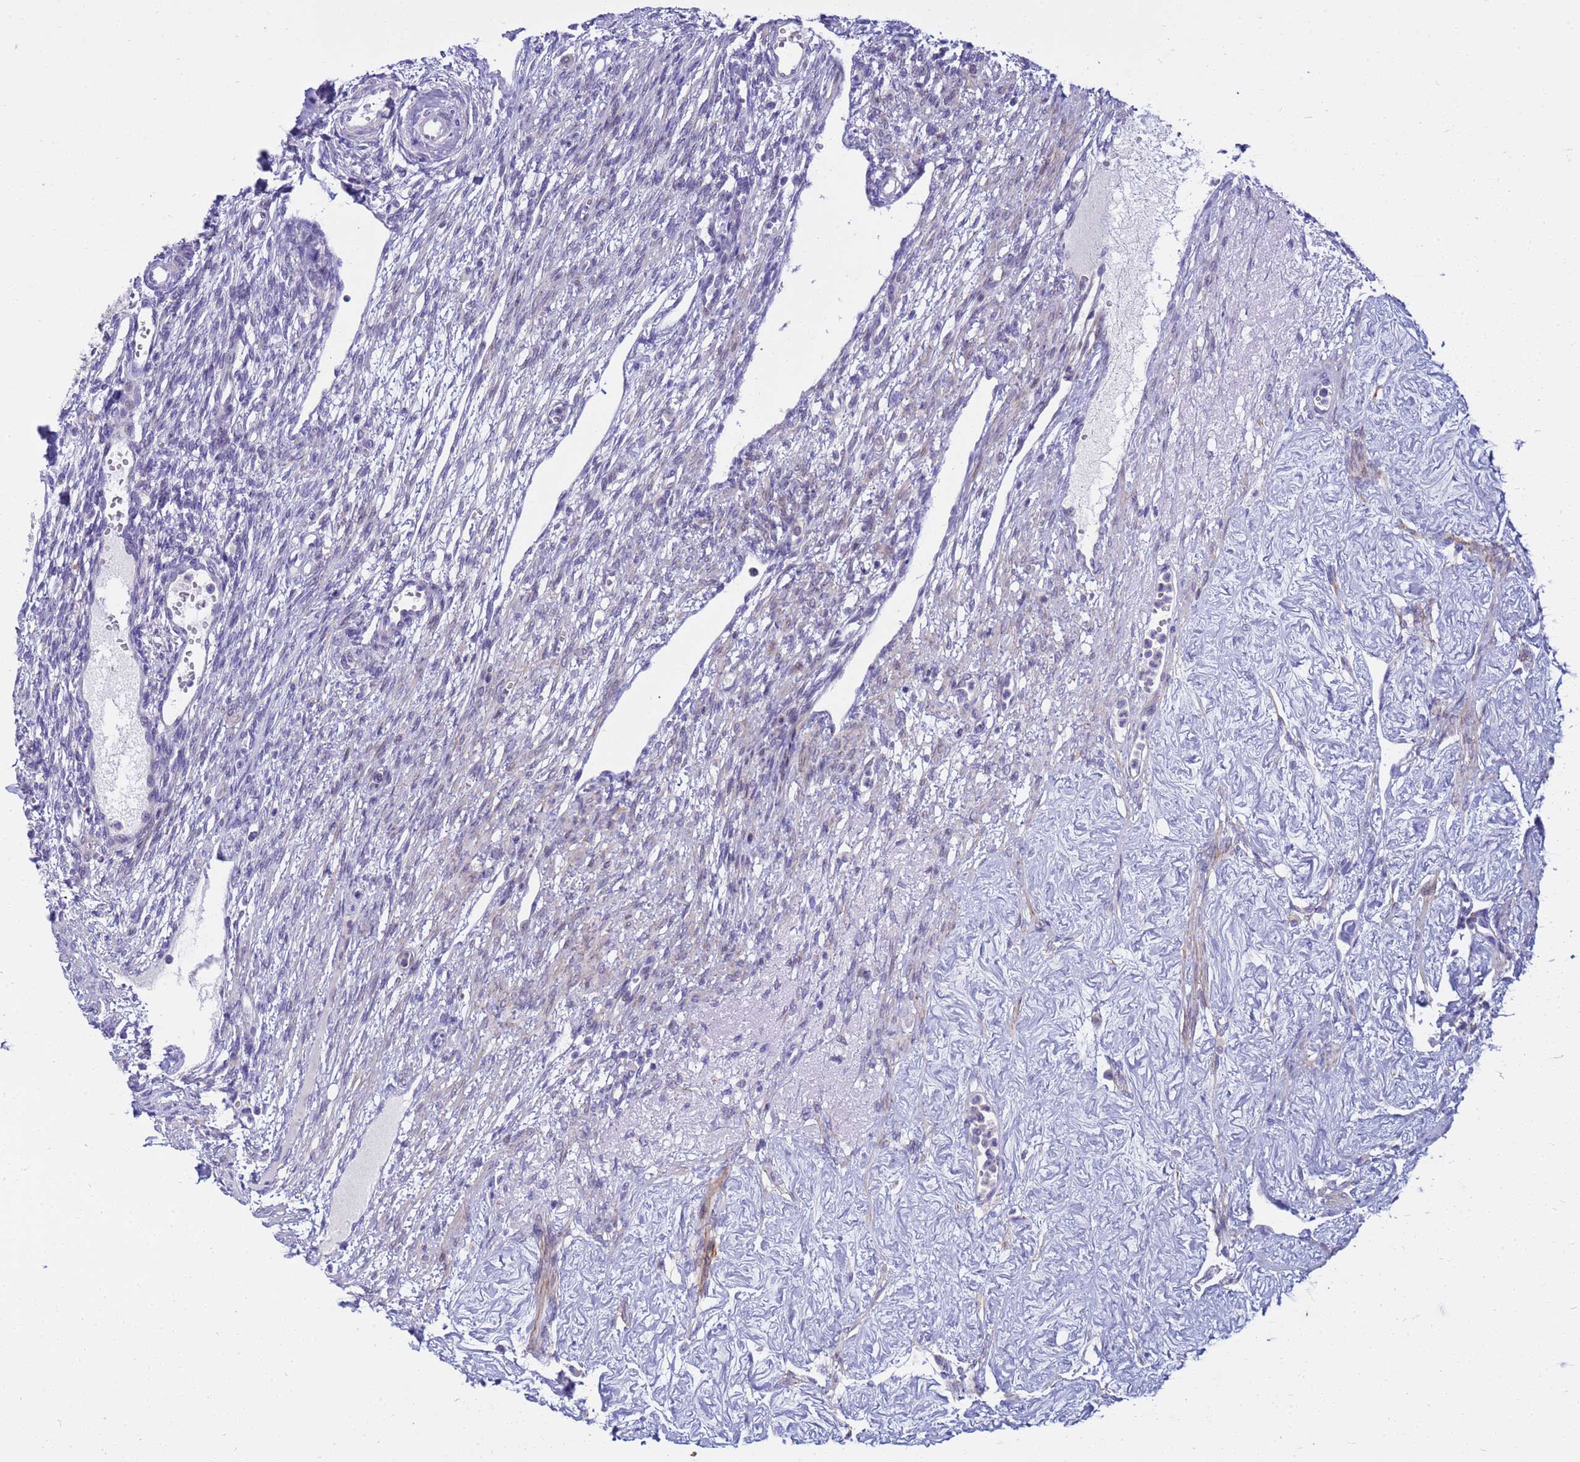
{"staining": {"intensity": "negative", "quantity": "none", "location": "none"}, "tissue": "ovary", "cell_type": "Ovarian stroma cells", "image_type": "normal", "snomed": [{"axis": "morphology", "description": "Normal tissue, NOS"}, {"axis": "morphology", "description": "Cyst, NOS"}, {"axis": "topography", "description": "Ovary"}], "caption": "Immunohistochemical staining of benign human ovary shows no significant expression in ovarian stroma cells.", "gene": "LRATD1", "patient": {"sex": "female", "age": 33}}